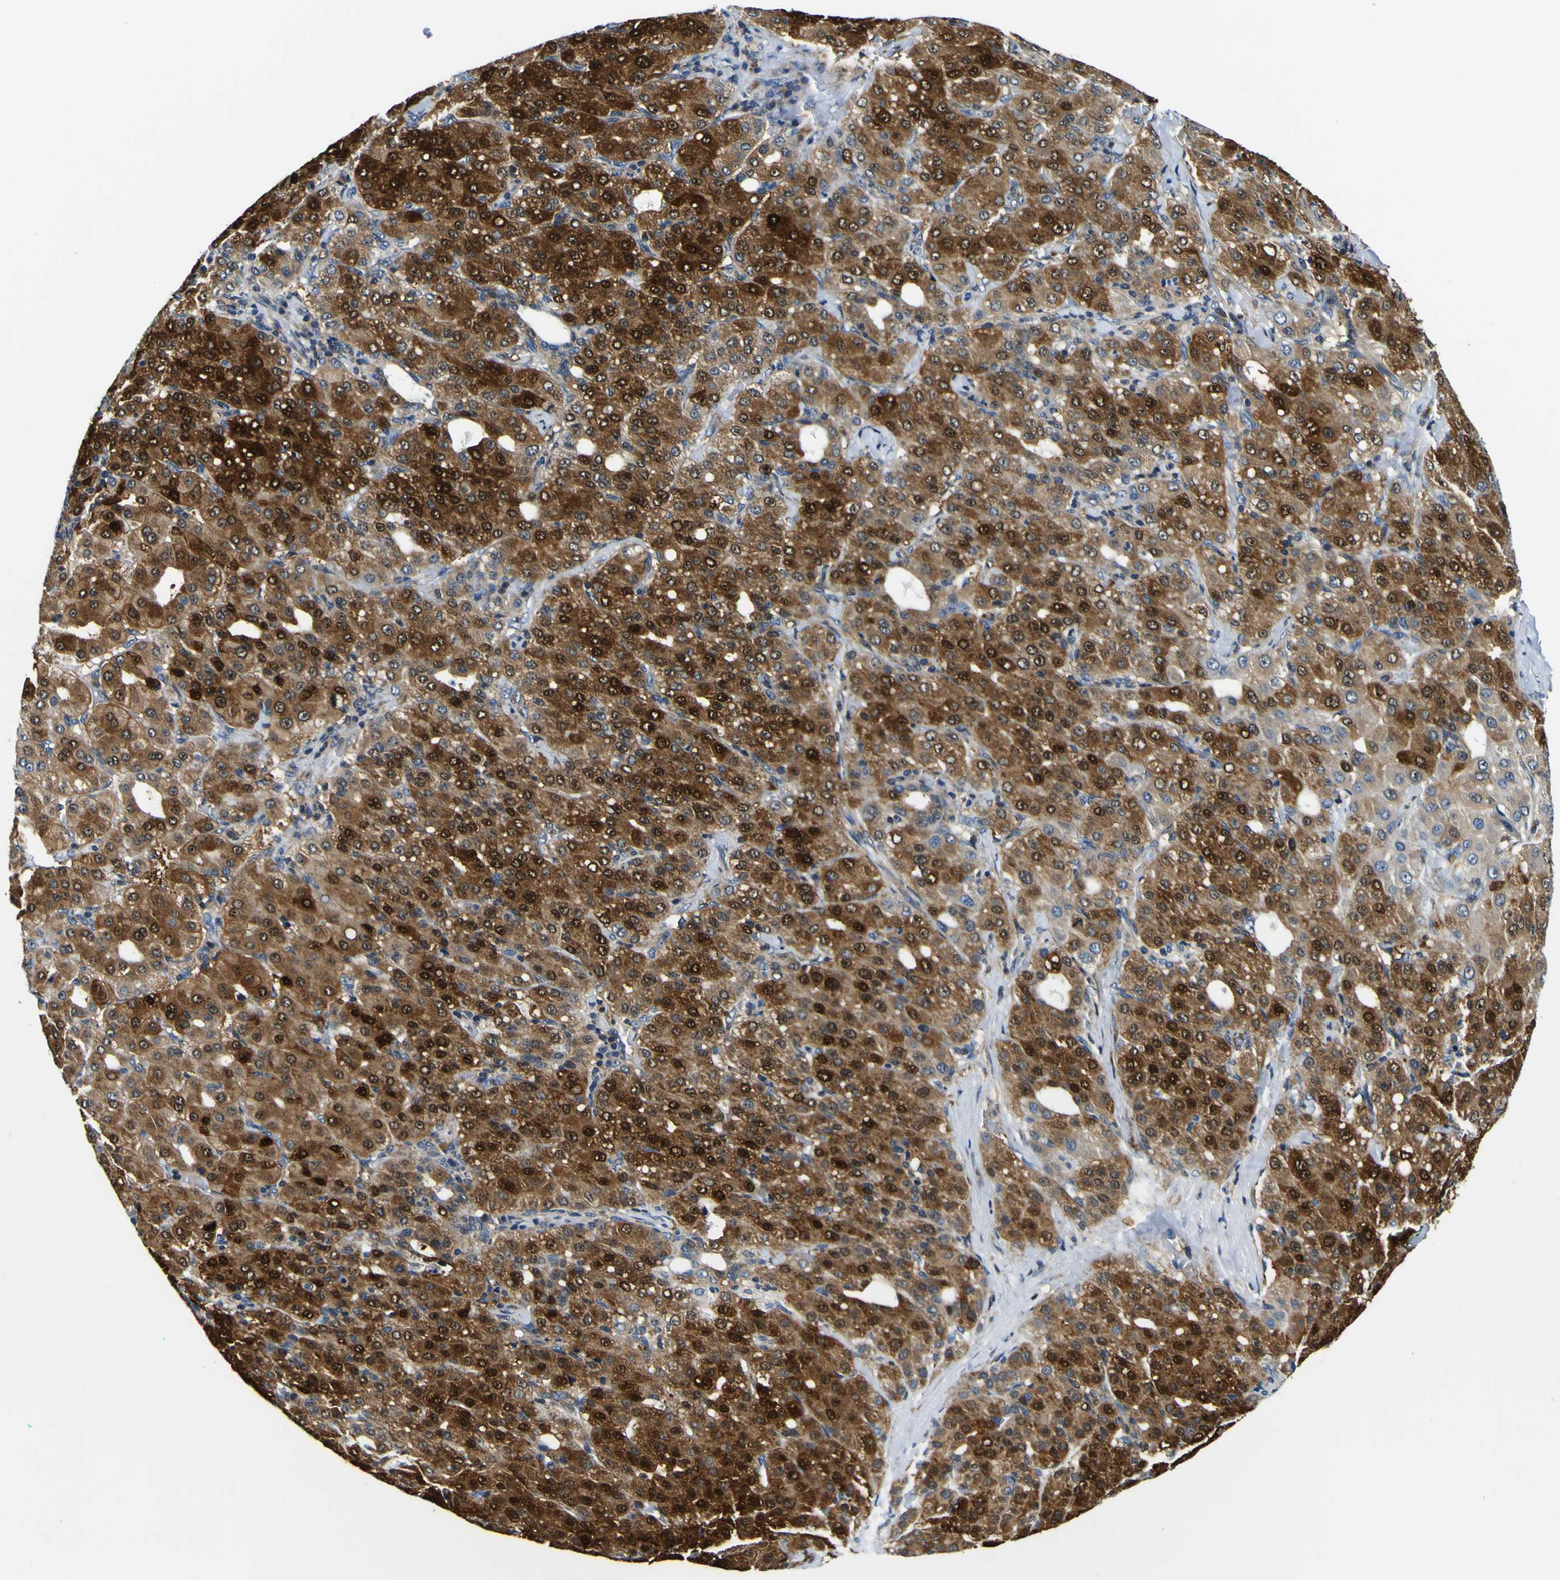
{"staining": {"intensity": "moderate", "quantity": ">75%", "location": "cytoplasmic/membranous,nuclear"}, "tissue": "liver cancer", "cell_type": "Tumor cells", "image_type": "cancer", "snomed": [{"axis": "morphology", "description": "Carcinoma, Hepatocellular, NOS"}, {"axis": "topography", "description": "Liver"}], "caption": "Human liver hepatocellular carcinoma stained with a brown dye displays moderate cytoplasmic/membranous and nuclear positive positivity in about >75% of tumor cells.", "gene": "NLRP3", "patient": {"sex": "male", "age": 65}}